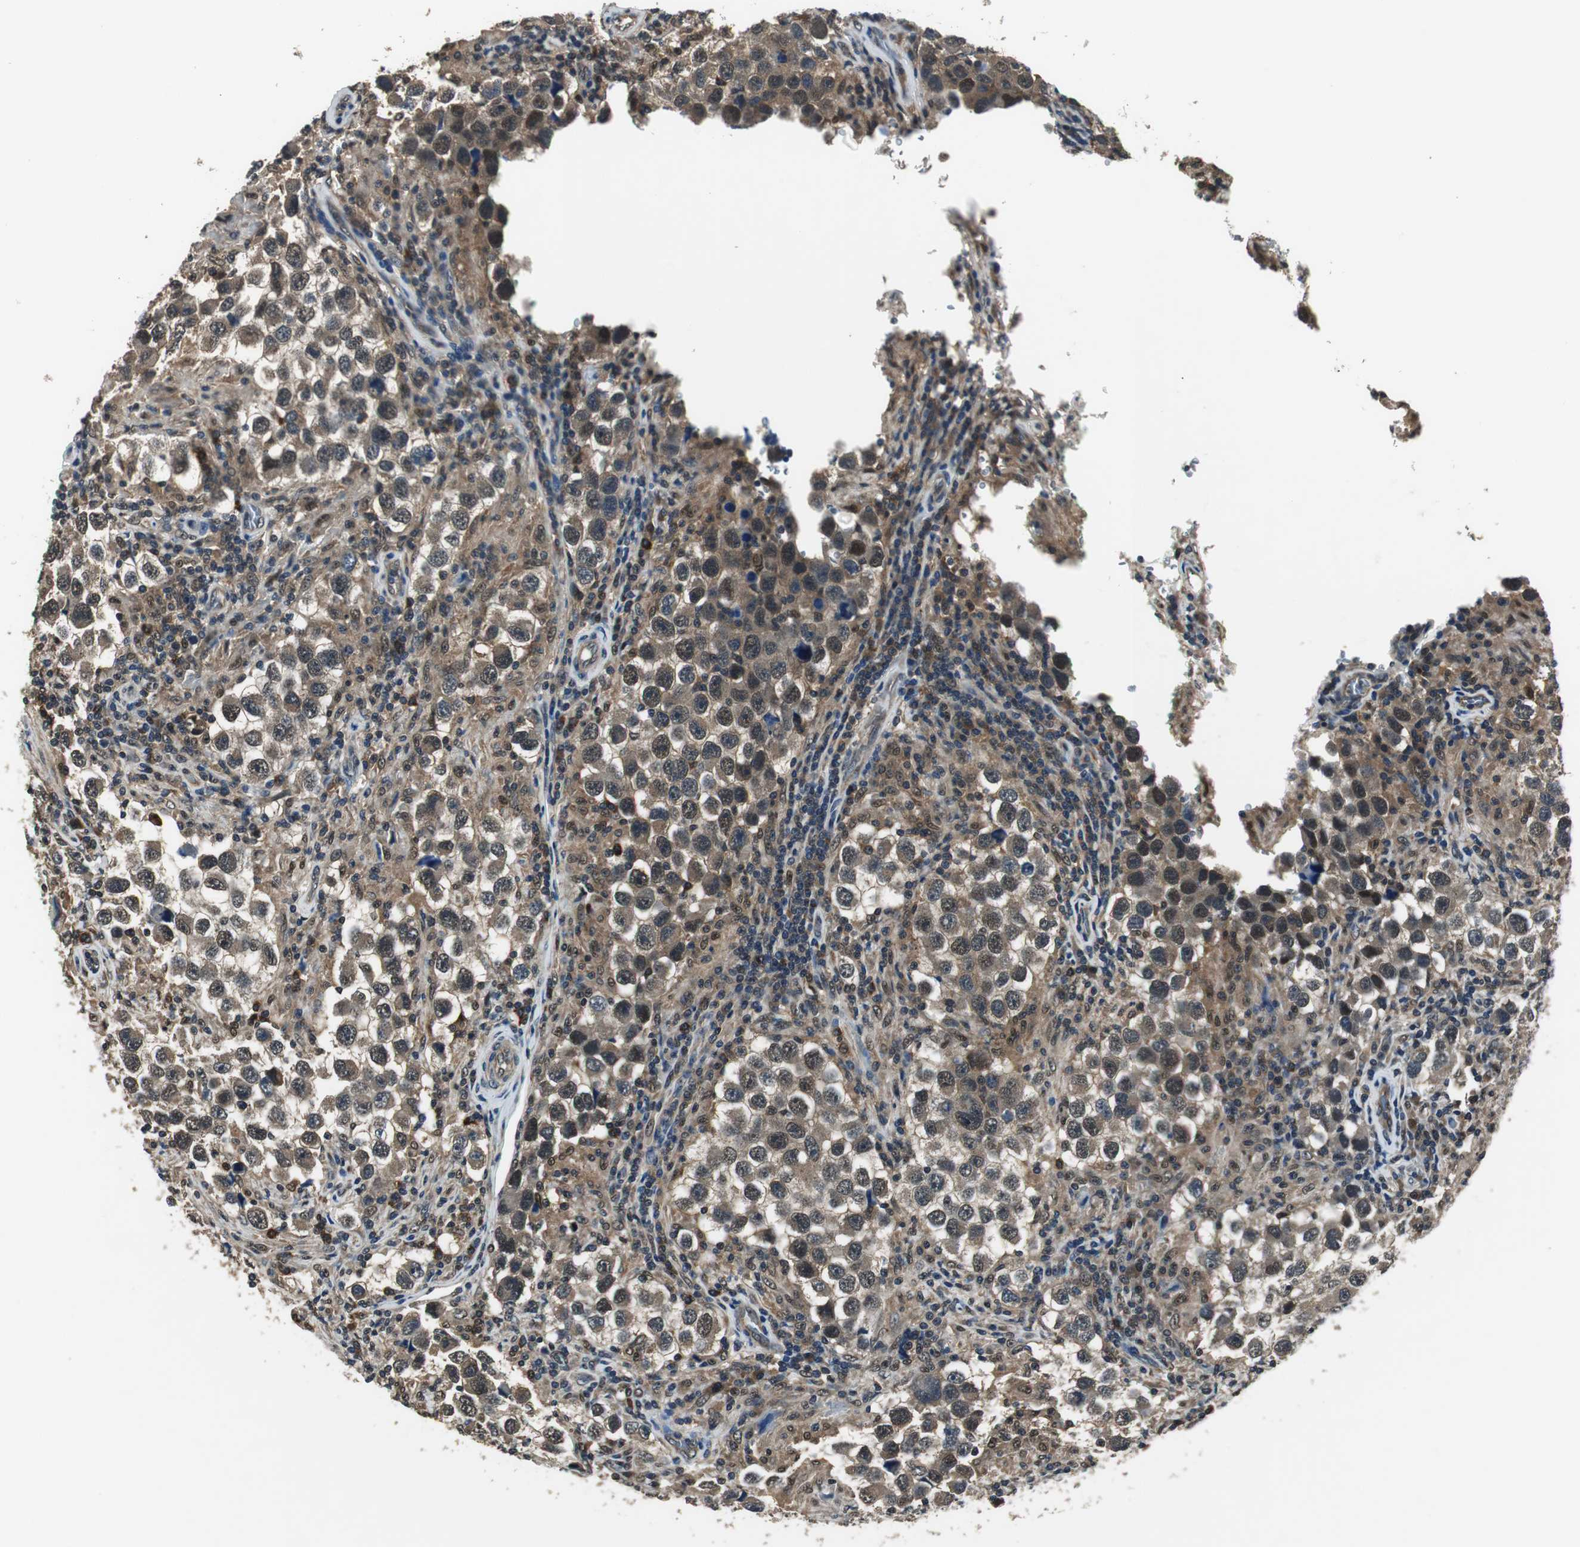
{"staining": {"intensity": "moderate", "quantity": ">75%", "location": "cytoplasmic/membranous,nuclear"}, "tissue": "testis cancer", "cell_type": "Tumor cells", "image_type": "cancer", "snomed": [{"axis": "morphology", "description": "Carcinoma, Embryonal, NOS"}, {"axis": "topography", "description": "Testis"}], "caption": "Protein positivity by immunohistochemistry (IHC) reveals moderate cytoplasmic/membranous and nuclear expression in about >75% of tumor cells in testis cancer (embryonal carcinoma).", "gene": "PSMB4", "patient": {"sex": "male", "age": 21}}